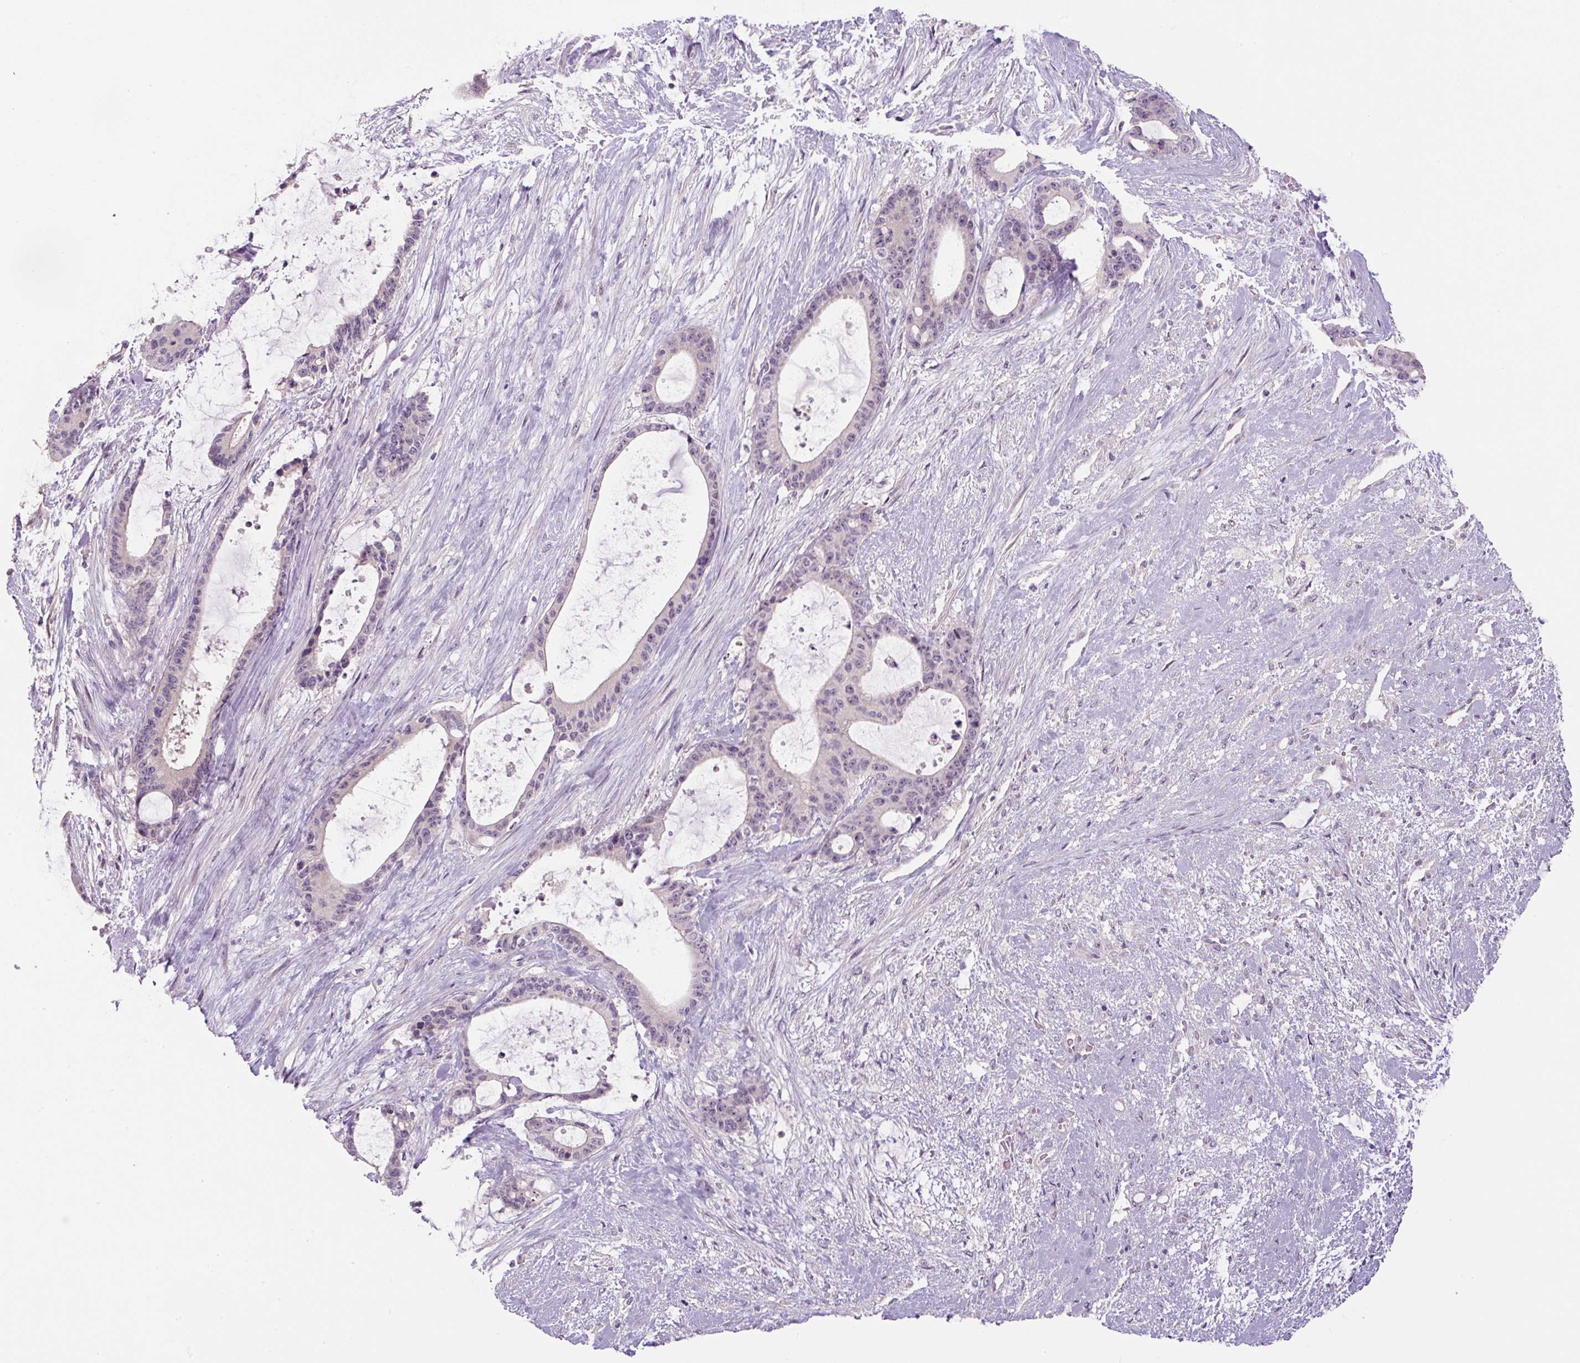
{"staining": {"intensity": "negative", "quantity": "none", "location": "none"}, "tissue": "liver cancer", "cell_type": "Tumor cells", "image_type": "cancer", "snomed": [{"axis": "morphology", "description": "Normal tissue, NOS"}, {"axis": "morphology", "description": "Cholangiocarcinoma"}, {"axis": "topography", "description": "Liver"}, {"axis": "topography", "description": "Peripheral nerve tissue"}], "caption": "Cholangiocarcinoma (liver) was stained to show a protein in brown. There is no significant expression in tumor cells. Nuclei are stained in blue.", "gene": "TMEM151B", "patient": {"sex": "female", "age": 73}}